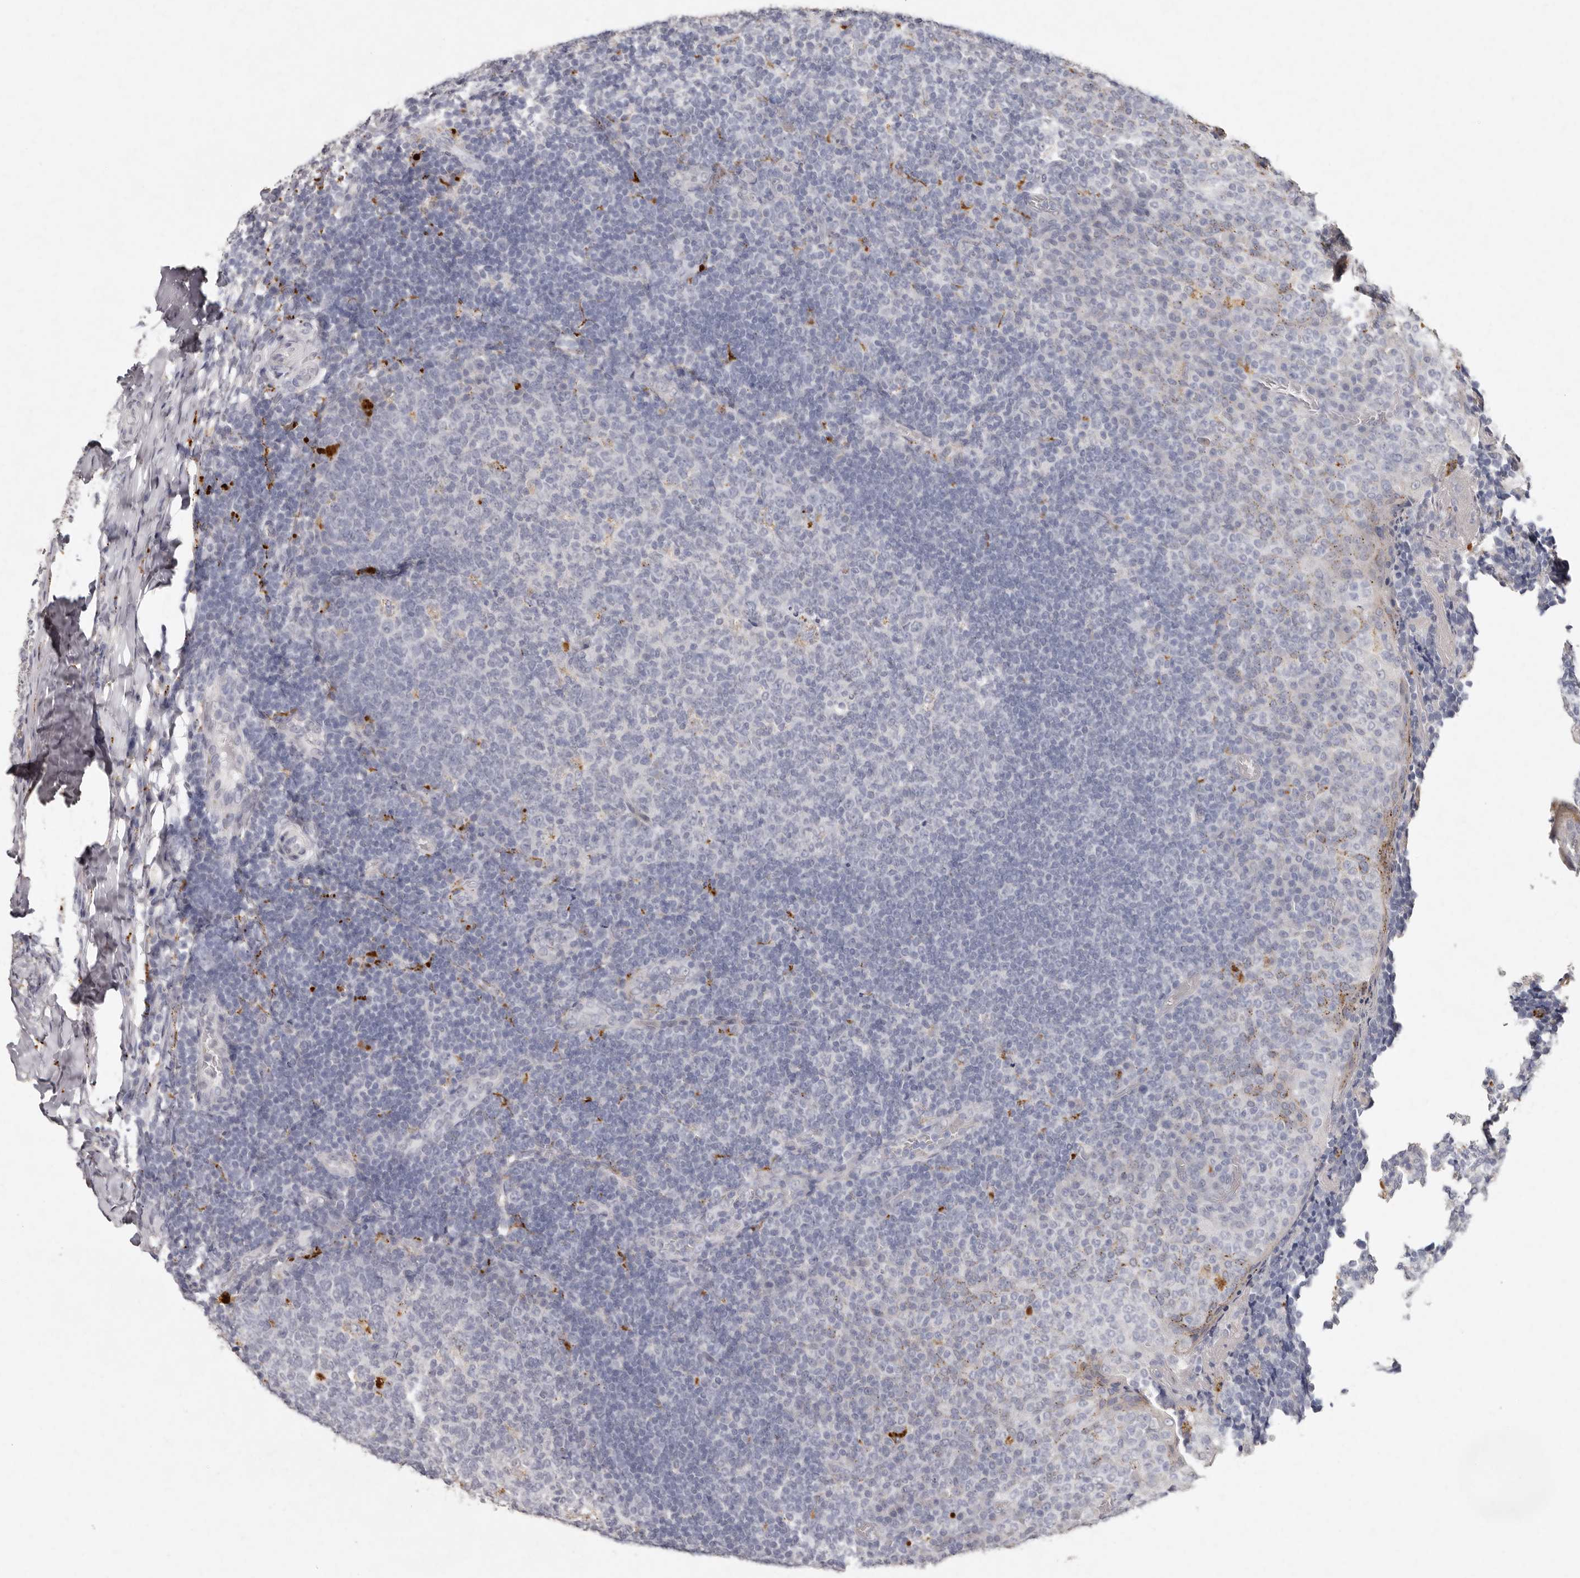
{"staining": {"intensity": "negative", "quantity": "none", "location": "none"}, "tissue": "tonsil", "cell_type": "Germinal center cells", "image_type": "normal", "snomed": [{"axis": "morphology", "description": "Normal tissue, NOS"}, {"axis": "topography", "description": "Tonsil"}], "caption": "Protein analysis of unremarkable tonsil displays no significant positivity in germinal center cells. (Brightfield microscopy of DAB (3,3'-diaminobenzidine) immunohistochemistry at high magnification).", "gene": "FAM185A", "patient": {"sex": "female", "age": 19}}